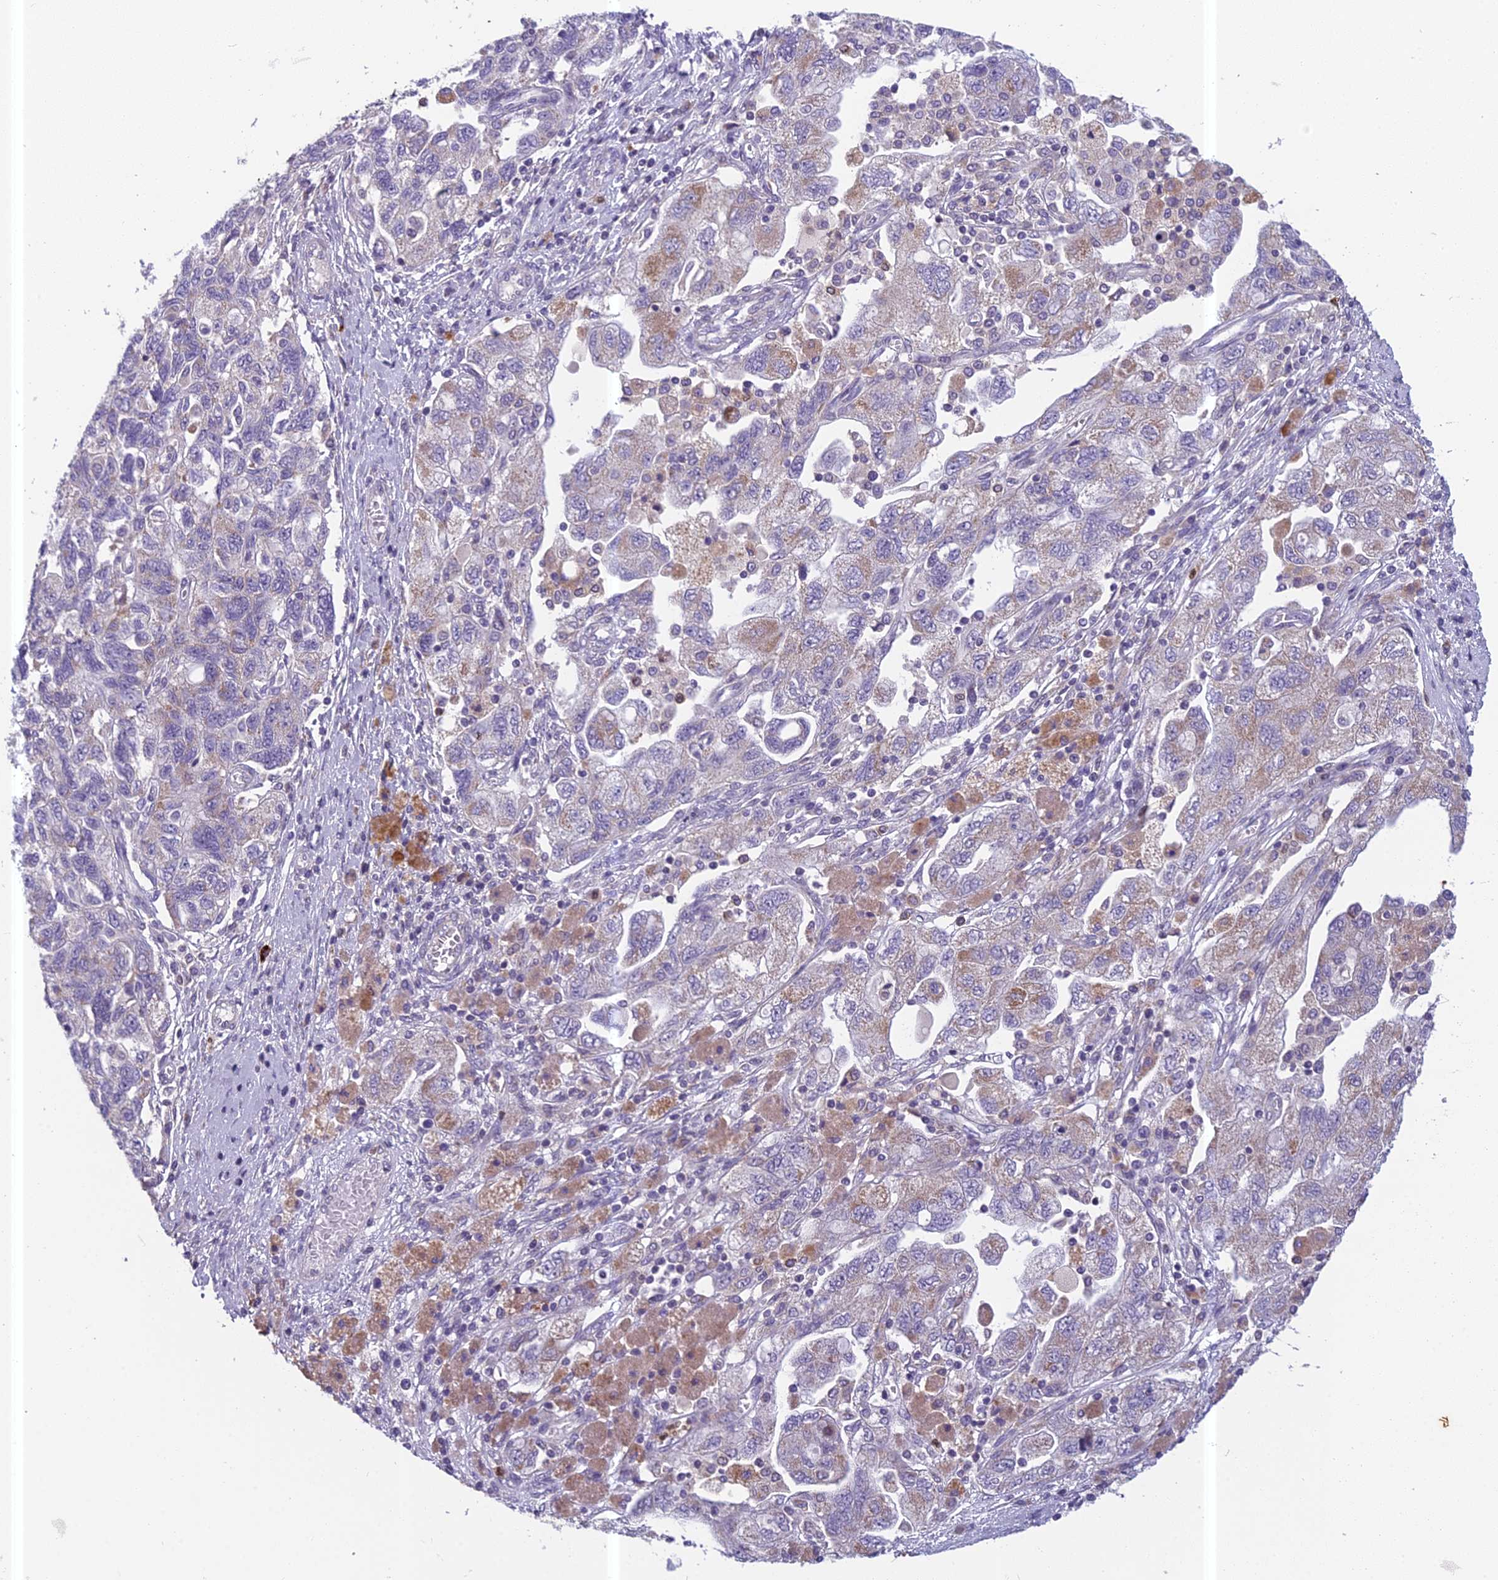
{"staining": {"intensity": "weak", "quantity": "<25%", "location": "cytoplasmic/membranous"}, "tissue": "ovarian cancer", "cell_type": "Tumor cells", "image_type": "cancer", "snomed": [{"axis": "morphology", "description": "Carcinoma, NOS"}, {"axis": "morphology", "description": "Cystadenocarcinoma, serous, NOS"}, {"axis": "topography", "description": "Ovary"}], "caption": "There is no significant positivity in tumor cells of serous cystadenocarcinoma (ovarian).", "gene": "ENSG00000188897", "patient": {"sex": "female", "age": 69}}